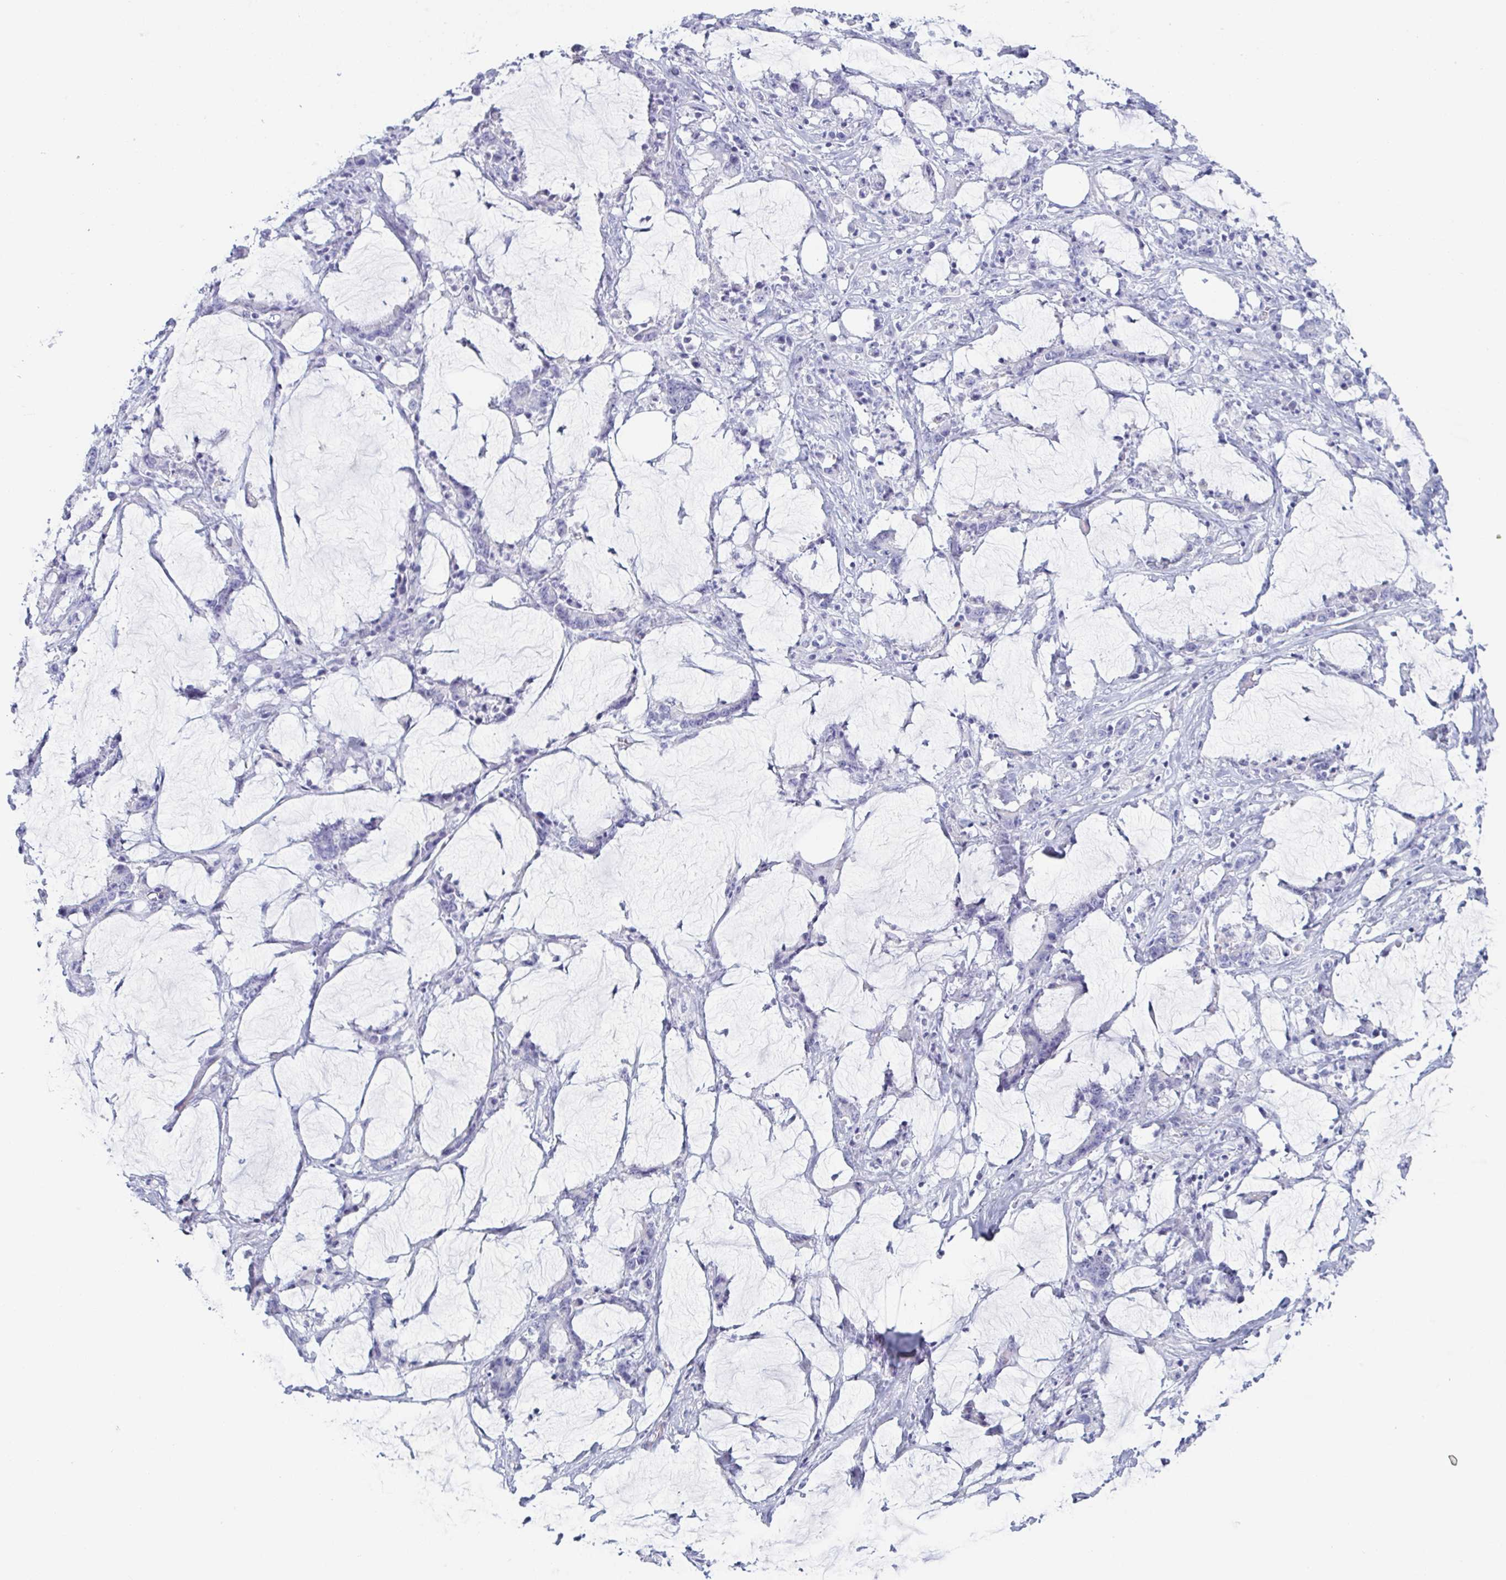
{"staining": {"intensity": "negative", "quantity": "none", "location": "none"}, "tissue": "stomach cancer", "cell_type": "Tumor cells", "image_type": "cancer", "snomed": [{"axis": "morphology", "description": "Adenocarcinoma, NOS"}, {"axis": "topography", "description": "Stomach, upper"}], "caption": "Adenocarcinoma (stomach) stained for a protein using immunohistochemistry (IHC) shows no expression tumor cells.", "gene": "ZG16B", "patient": {"sex": "male", "age": 68}}